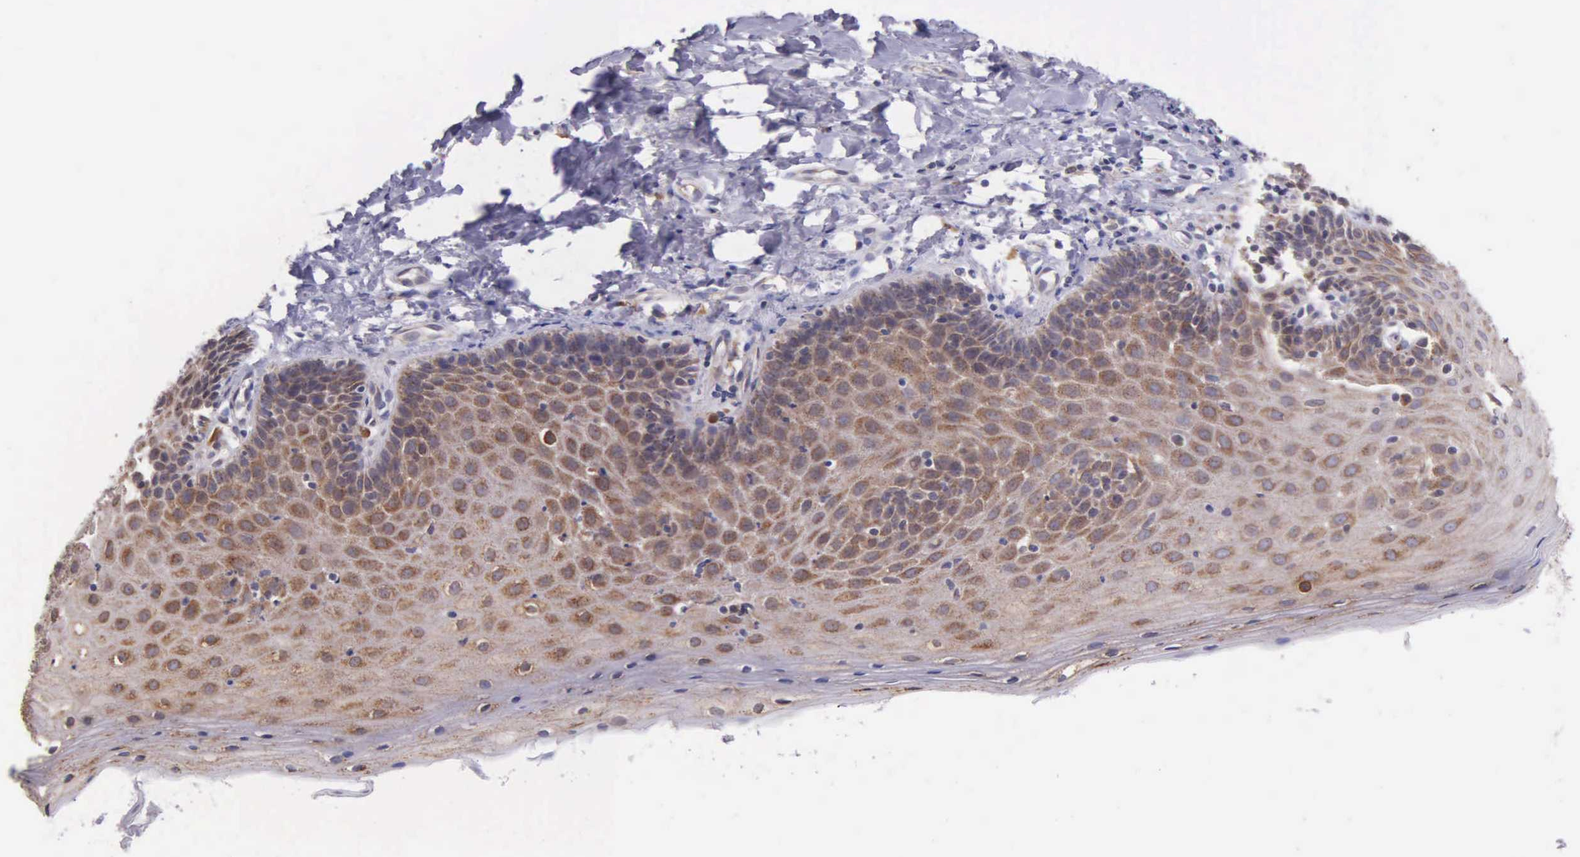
{"staining": {"intensity": "weak", "quantity": "25%-75%", "location": "cytoplasmic/membranous"}, "tissue": "cervix", "cell_type": "Glandular cells", "image_type": "normal", "snomed": [{"axis": "morphology", "description": "Normal tissue, NOS"}, {"axis": "topography", "description": "Cervix"}], "caption": "Immunohistochemical staining of normal human cervix displays 25%-75% levels of weak cytoplasmic/membranous protein expression in approximately 25%-75% of glandular cells.", "gene": "NSDHL", "patient": {"sex": "female", "age": 53}}